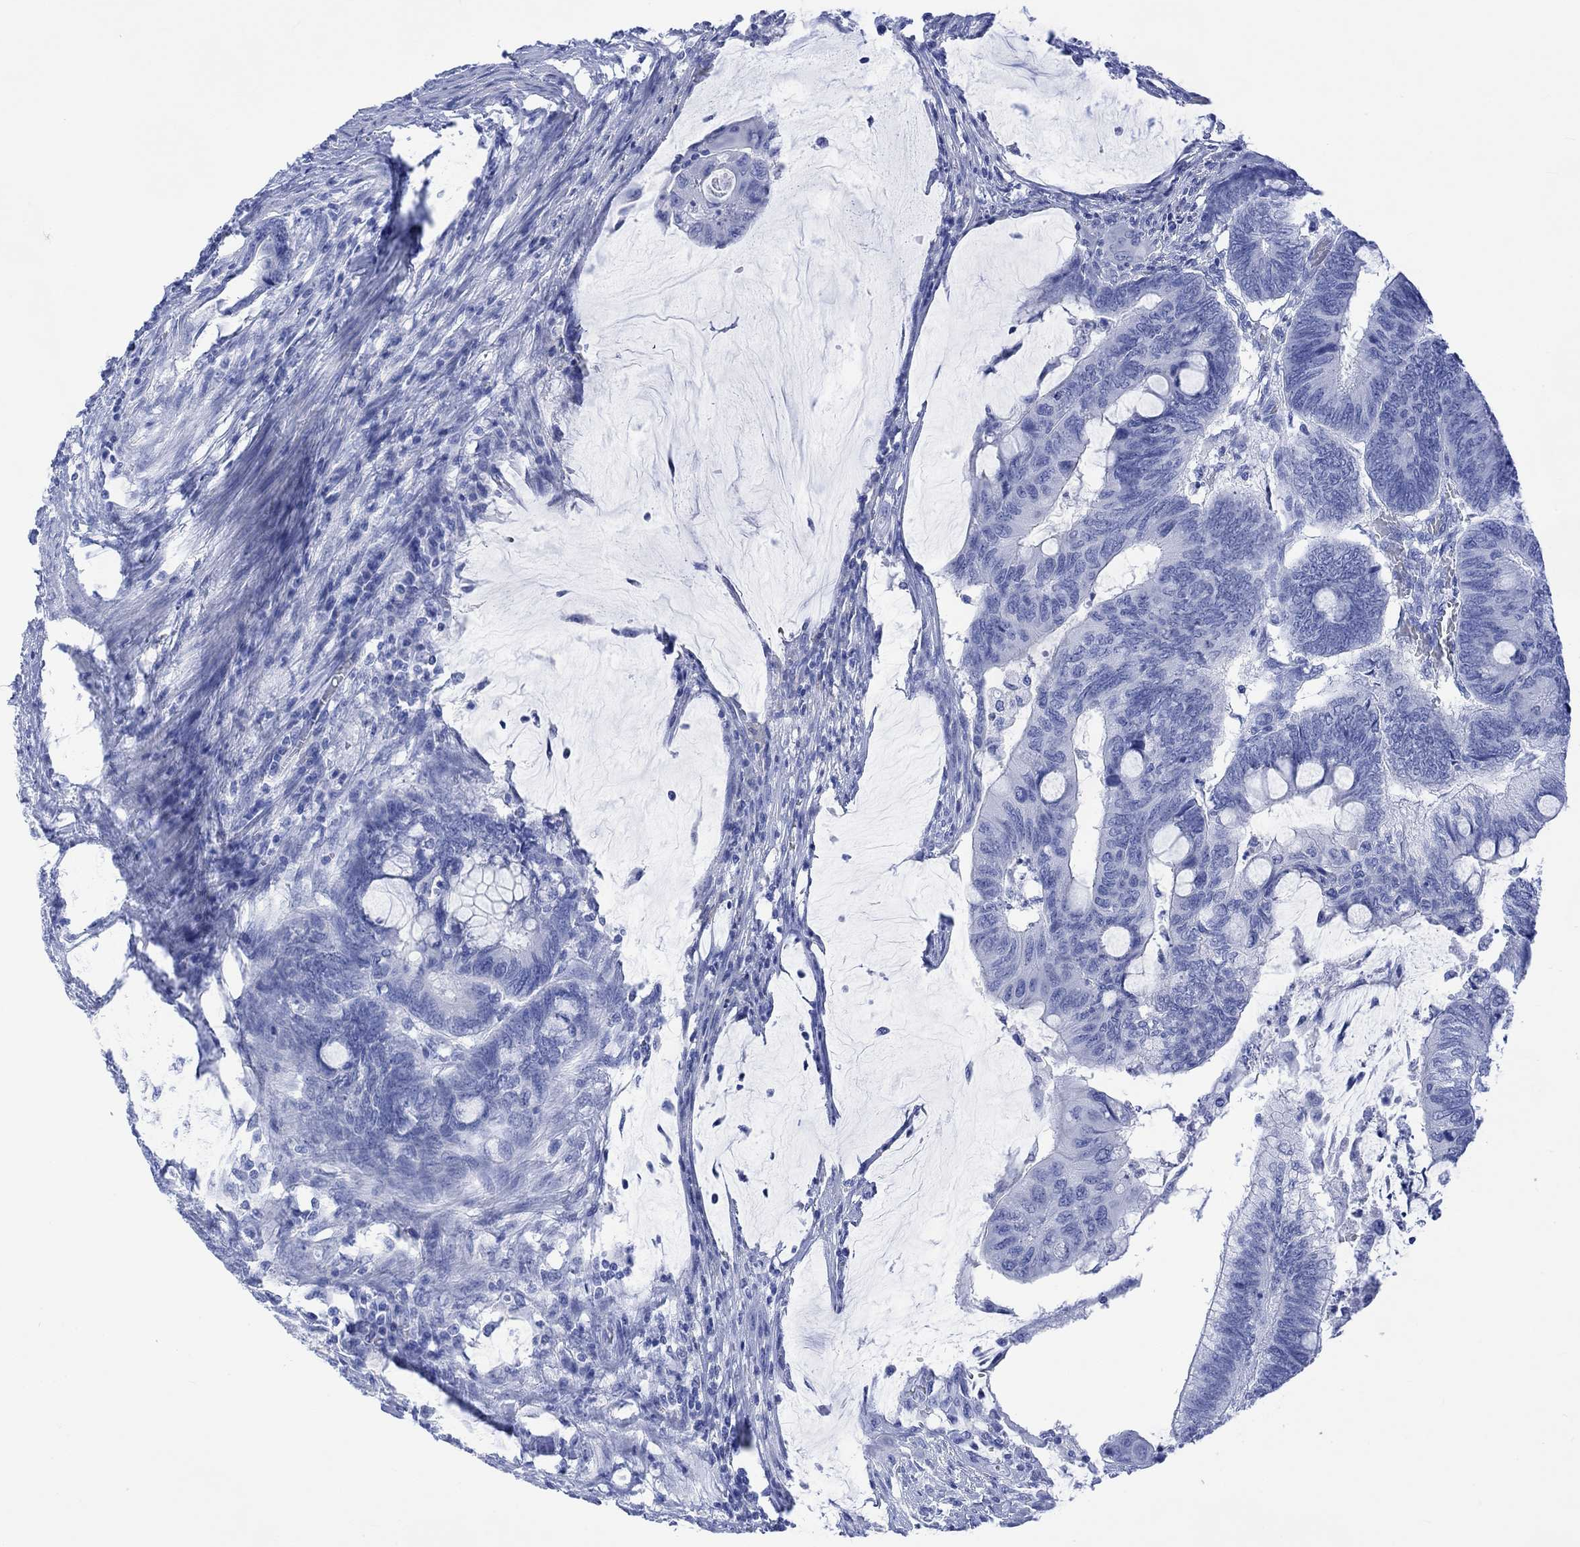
{"staining": {"intensity": "negative", "quantity": "none", "location": "none"}, "tissue": "colorectal cancer", "cell_type": "Tumor cells", "image_type": "cancer", "snomed": [{"axis": "morphology", "description": "Normal tissue, NOS"}, {"axis": "morphology", "description": "Adenocarcinoma, NOS"}, {"axis": "topography", "description": "Rectum"}, {"axis": "topography", "description": "Peripheral nerve tissue"}], "caption": "Tumor cells are negative for protein expression in human colorectal cancer.", "gene": "CELF4", "patient": {"sex": "male", "age": 92}}